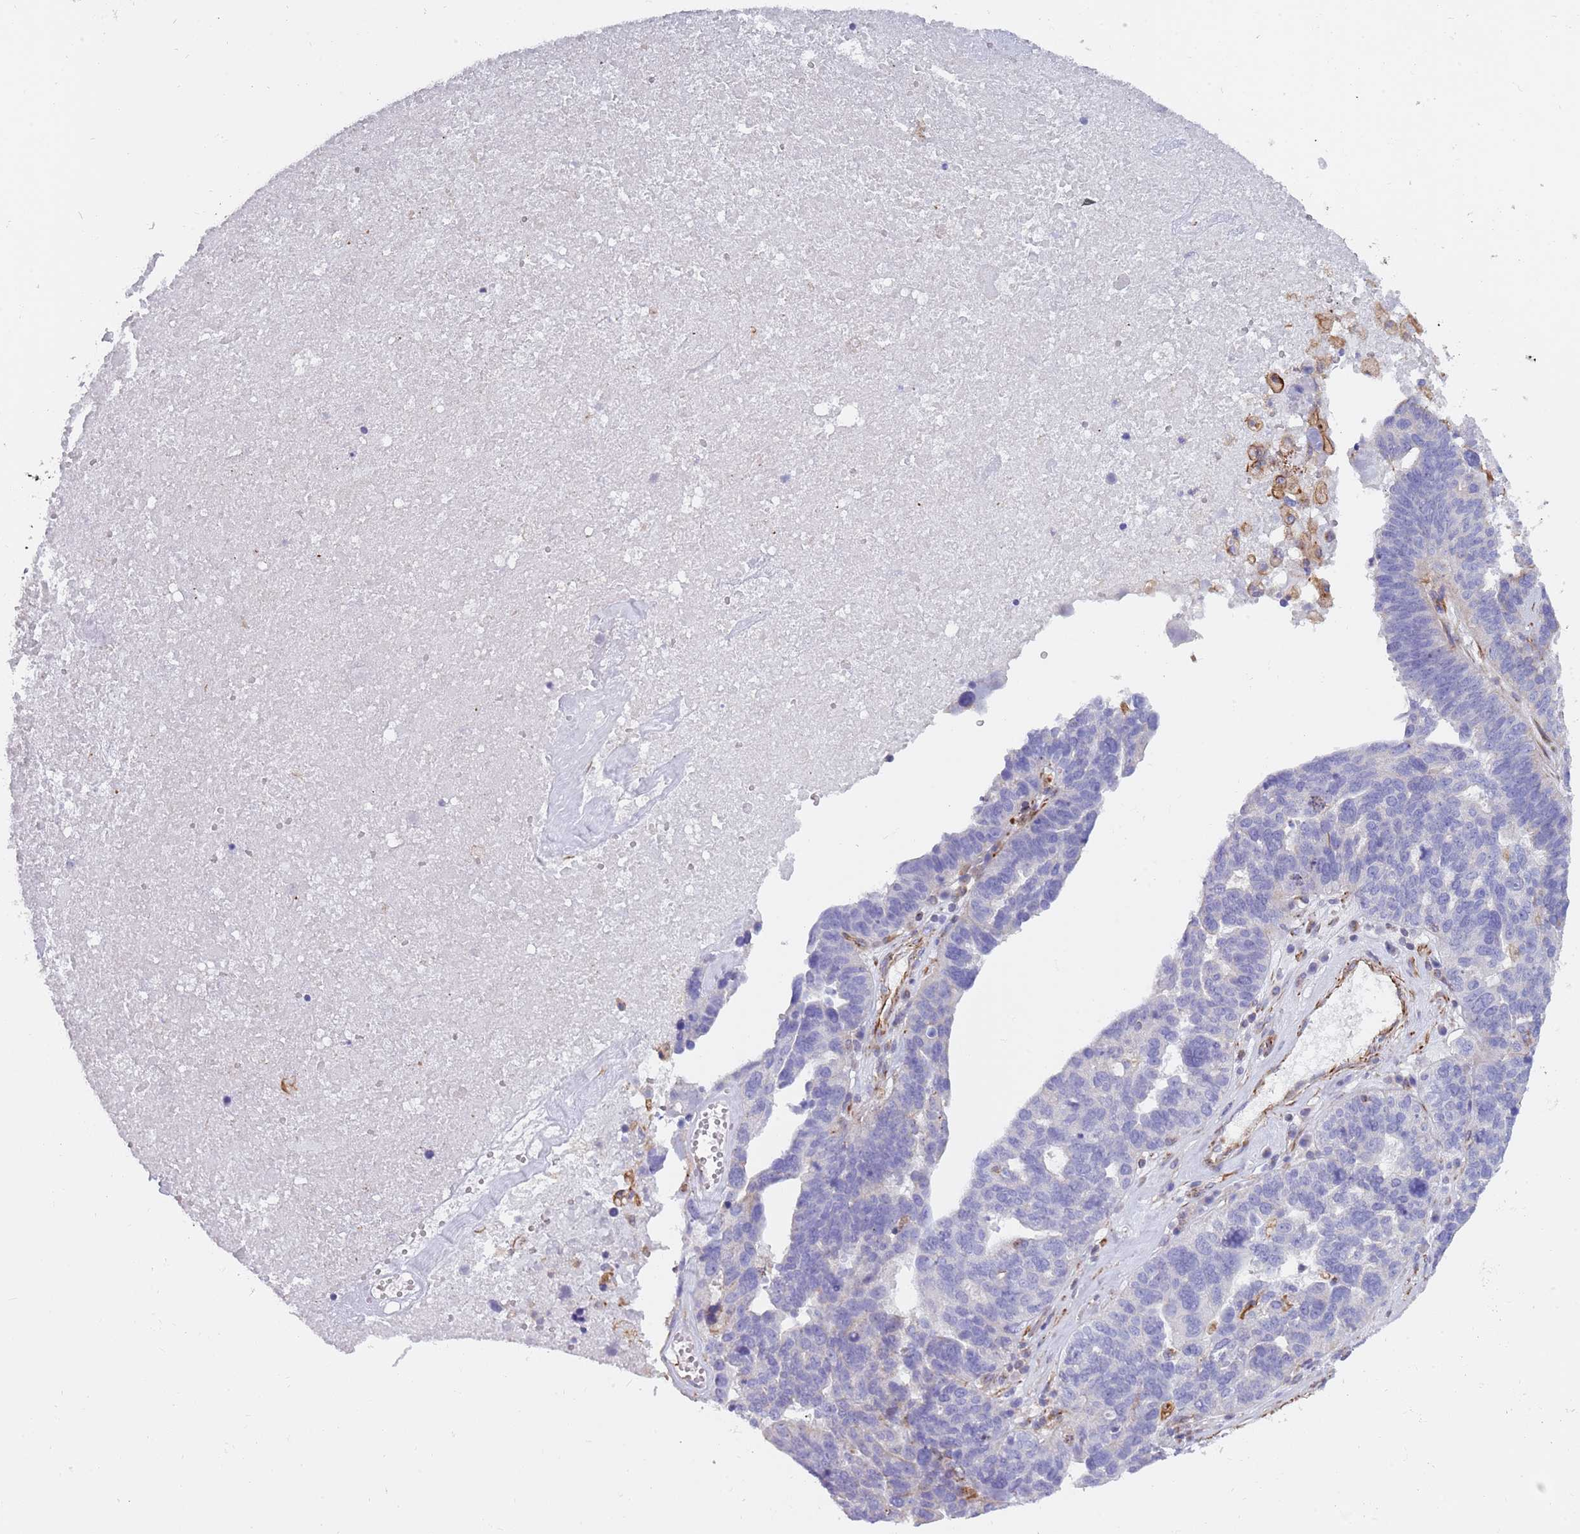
{"staining": {"intensity": "negative", "quantity": "none", "location": "none"}, "tissue": "ovarian cancer", "cell_type": "Tumor cells", "image_type": "cancer", "snomed": [{"axis": "morphology", "description": "Cystadenocarcinoma, serous, NOS"}, {"axis": "topography", "description": "Ovary"}], "caption": "Image shows no protein positivity in tumor cells of ovarian serous cystadenocarcinoma tissue.", "gene": "MOGAT1", "patient": {"sex": "female", "age": 59}}